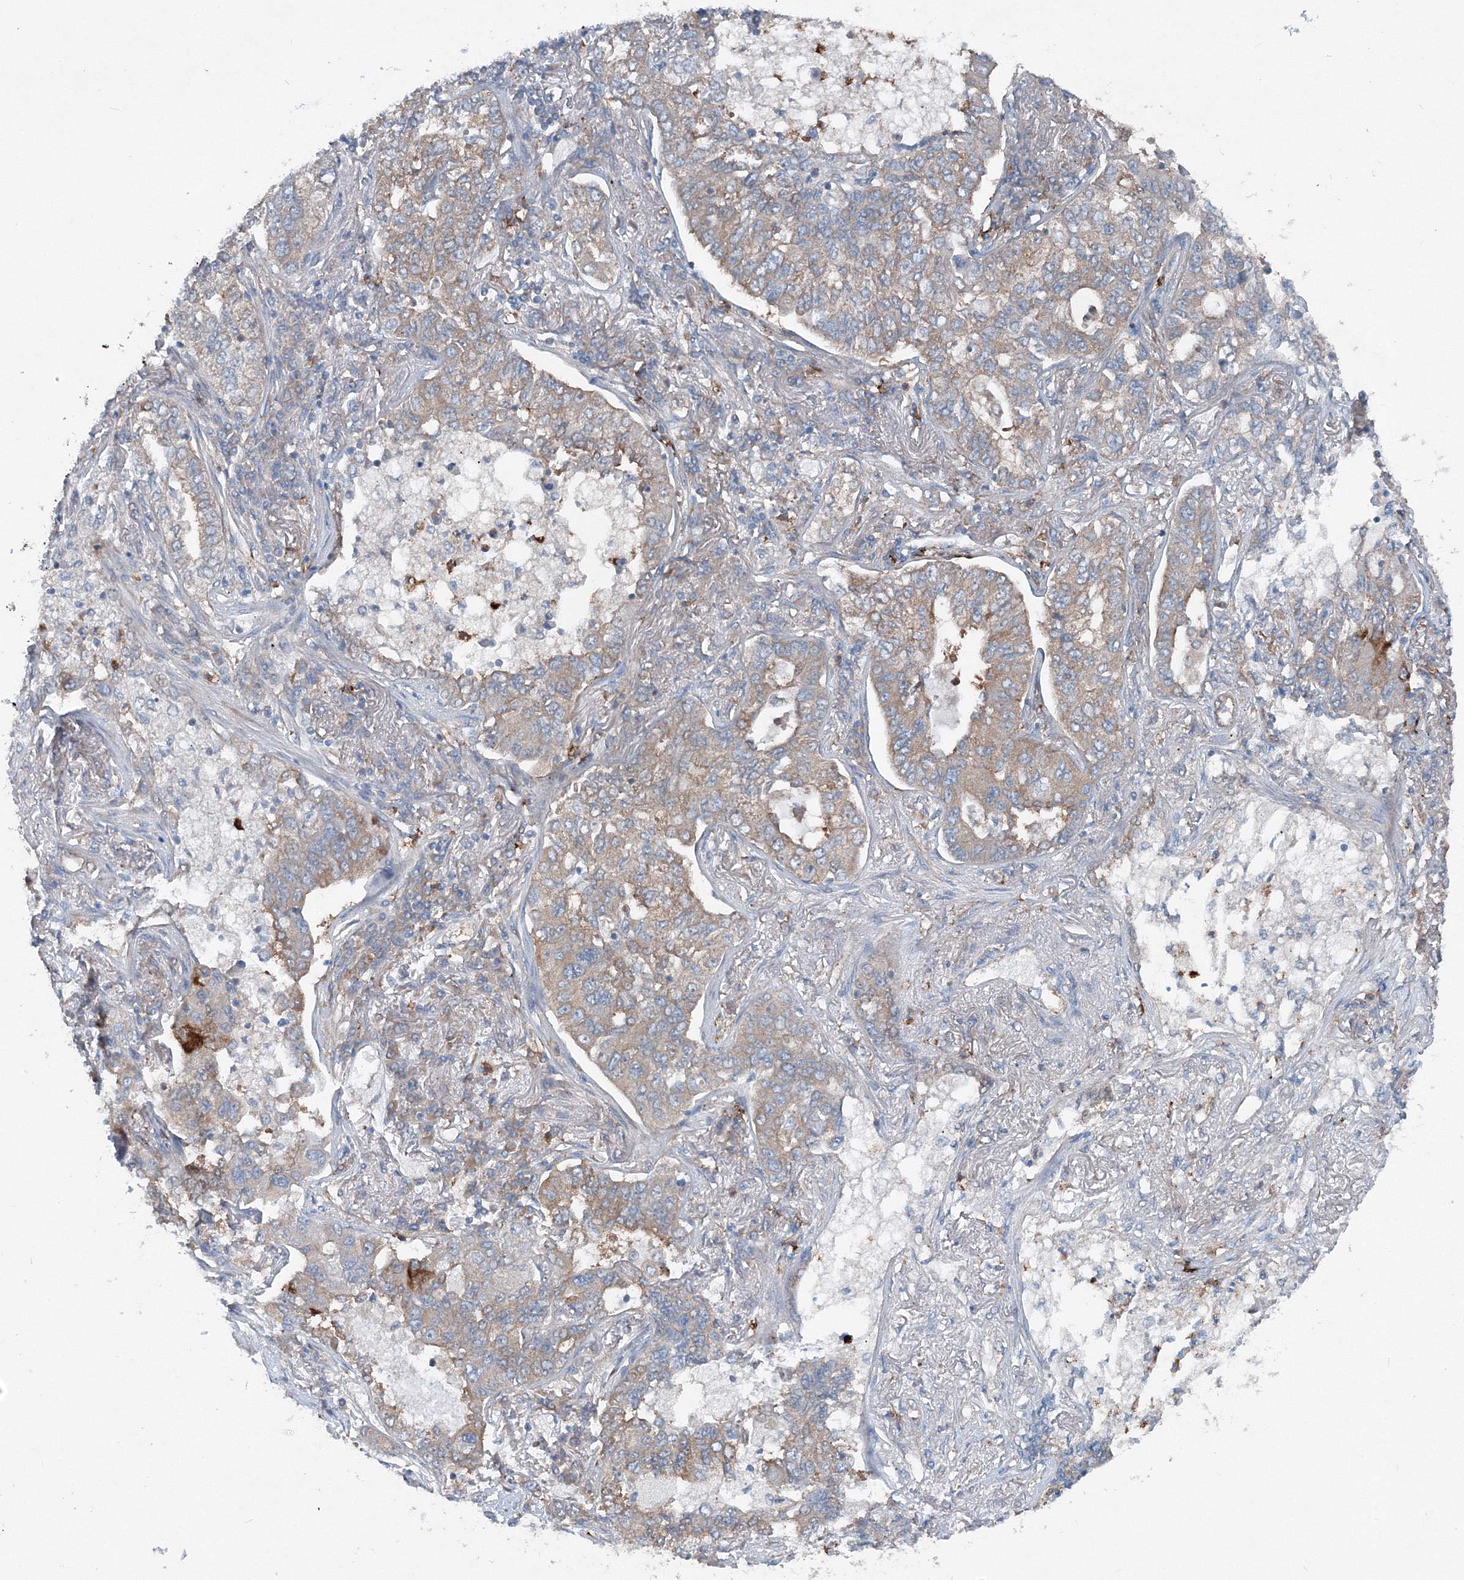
{"staining": {"intensity": "weak", "quantity": "25%-75%", "location": "cytoplasmic/membranous"}, "tissue": "lung cancer", "cell_type": "Tumor cells", "image_type": "cancer", "snomed": [{"axis": "morphology", "description": "Adenocarcinoma, NOS"}, {"axis": "topography", "description": "Lung"}], "caption": "Immunohistochemical staining of lung cancer reveals low levels of weak cytoplasmic/membranous expression in about 25%-75% of tumor cells. Using DAB (3,3'-diaminobenzidine) (brown) and hematoxylin (blue) stains, captured at high magnification using brightfield microscopy.", "gene": "TPRKB", "patient": {"sex": "male", "age": 49}}